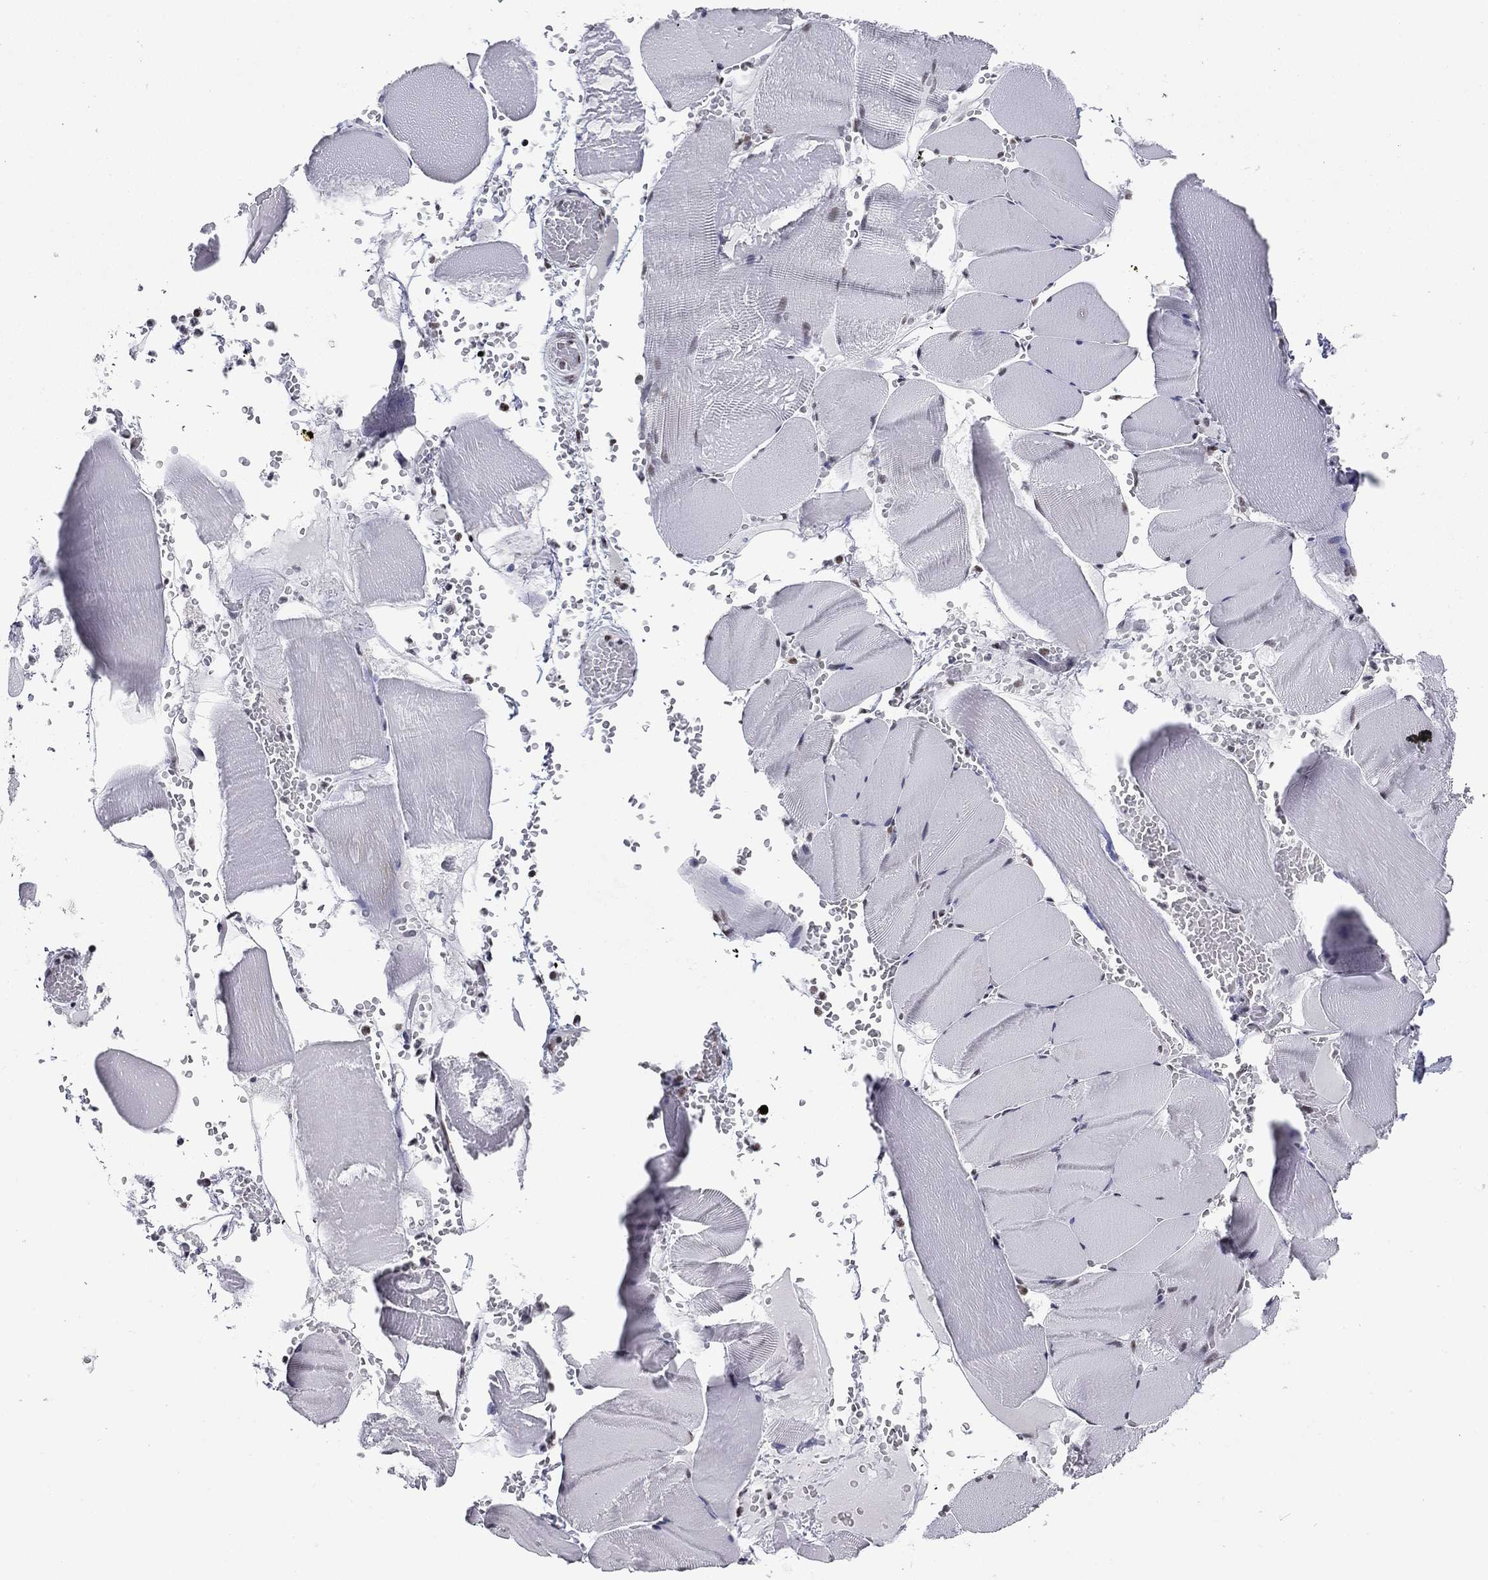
{"staining": {"intensity": "negative", "quantity": "none", "location": "none"}, "tissue": "skeletal muscle", "cell_type": "Myocytes", "image_type": "normal", "snomed": [{"axis": "morphology", "description": "Normal tissue, NOS"}, {"axis": "topography", "description": "Skeletal muscle"}], "caption": "Immunohistochemical staining of unremarkable skeletal muscle shows no significant positivity in myocytes.", "gene": "ETV5", "patient": {"sex": "male", "age": 56}}